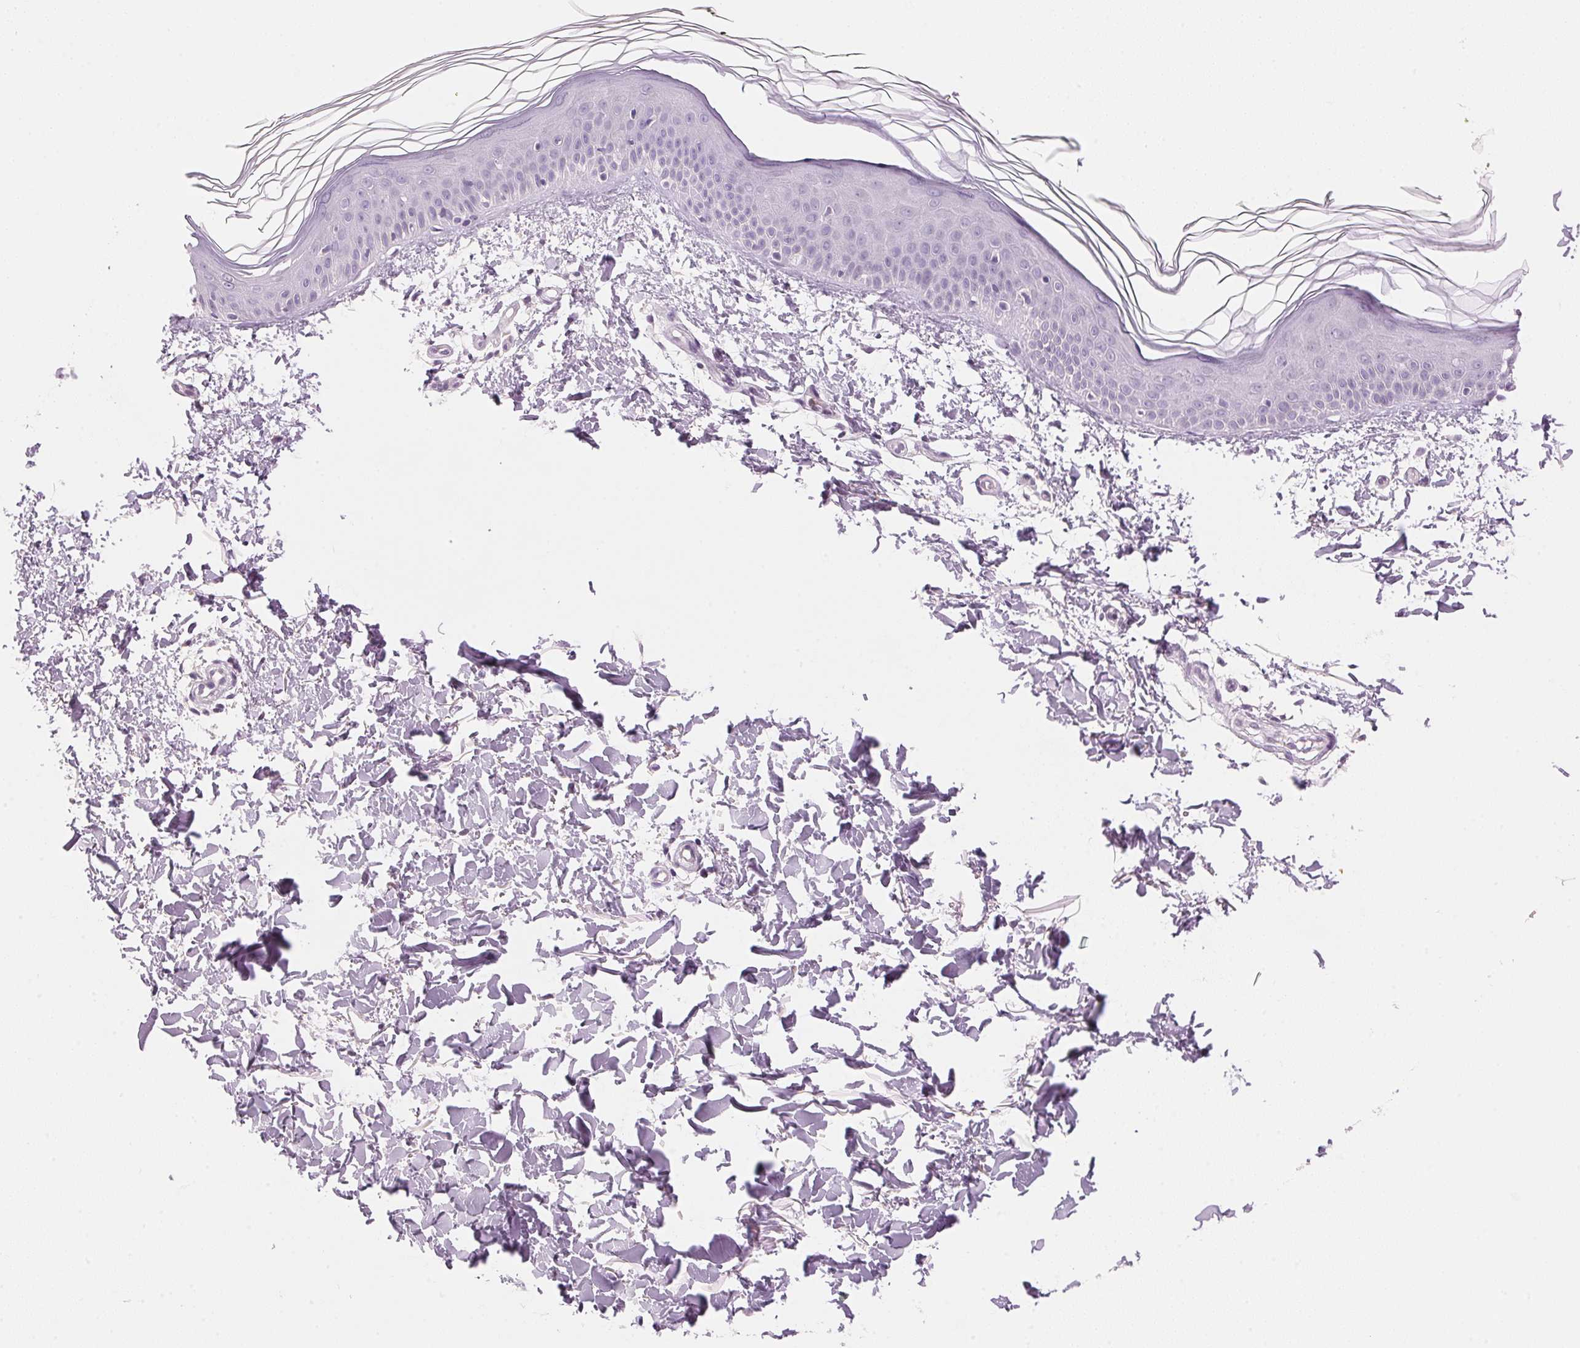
{"staining": {"intensity": "negative", "quantity": "none", "location": "none"}, "tissue": "skin", "cell_type": "Fibroblasts", "image_type": "normal", "snomed": [{"axis": "morphology", "description": "Normal tissue, NOS"}, {"axis": "topography", "description": "Skin"}], "caption": "High power microscopy histopathology image of an immunohistochemistry histopathology image of normal skin, revealing no significant positivity in fibroblasts.", "gene": "CYP11B1", "patient": {"sex": "female", "age": 62}}